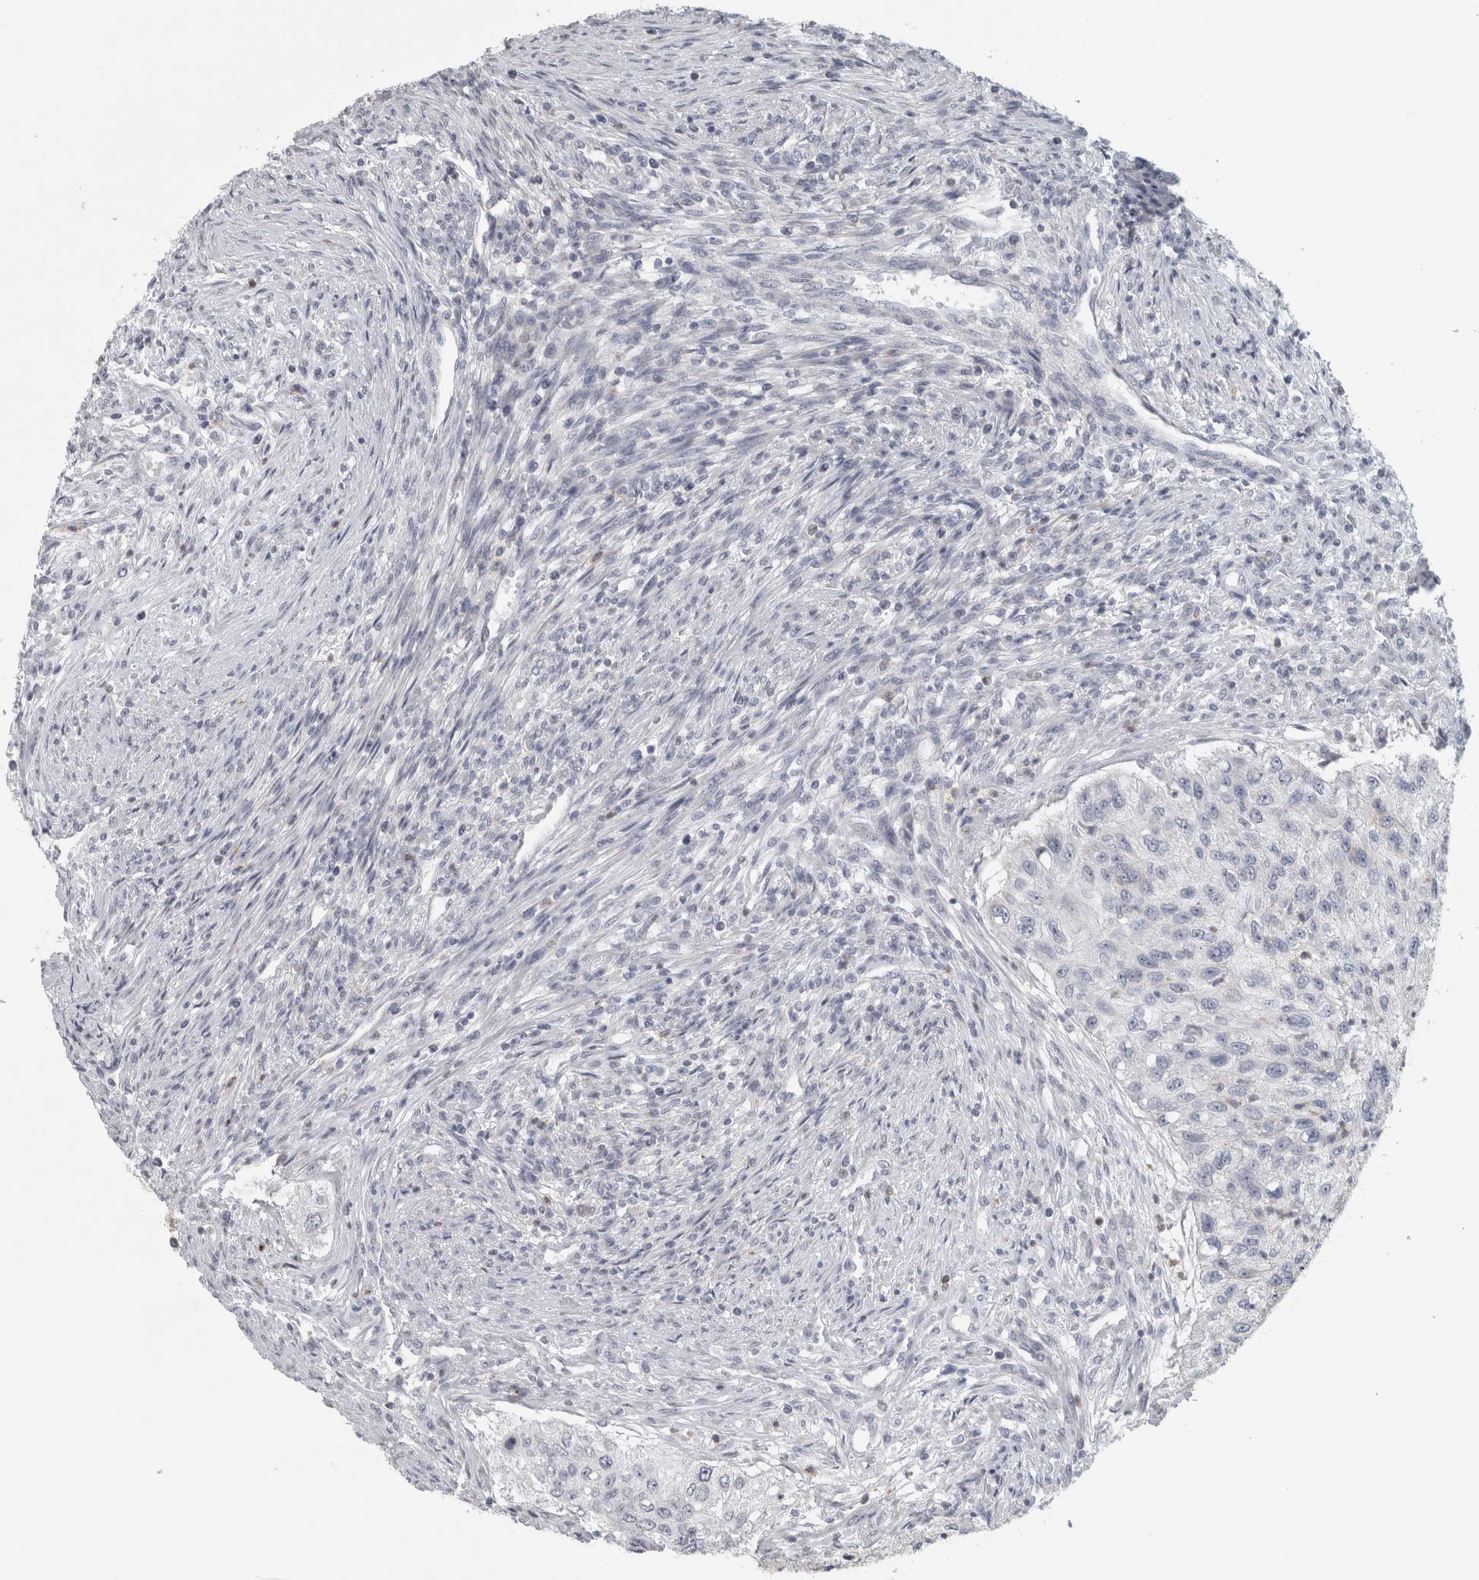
{"staining": {"intensity": "negative", "quantity": "none", "location": "none"}, "tissue": "urothelial cancer", "cell_type": "Tumor cells", "image_type": "cancer", "snomed": [{"axis": "morphology", "description": "Urothelial carcinoma, High grade"}, {"axis": "topography", "description": "Urinary bladder"}], "caption": "Urothelial cancer was stained to show a protein in brown. There is no significant staining in tumor cells.", "gene": "PTPRN2", "patient": {"sex": "female", "age": 60}}